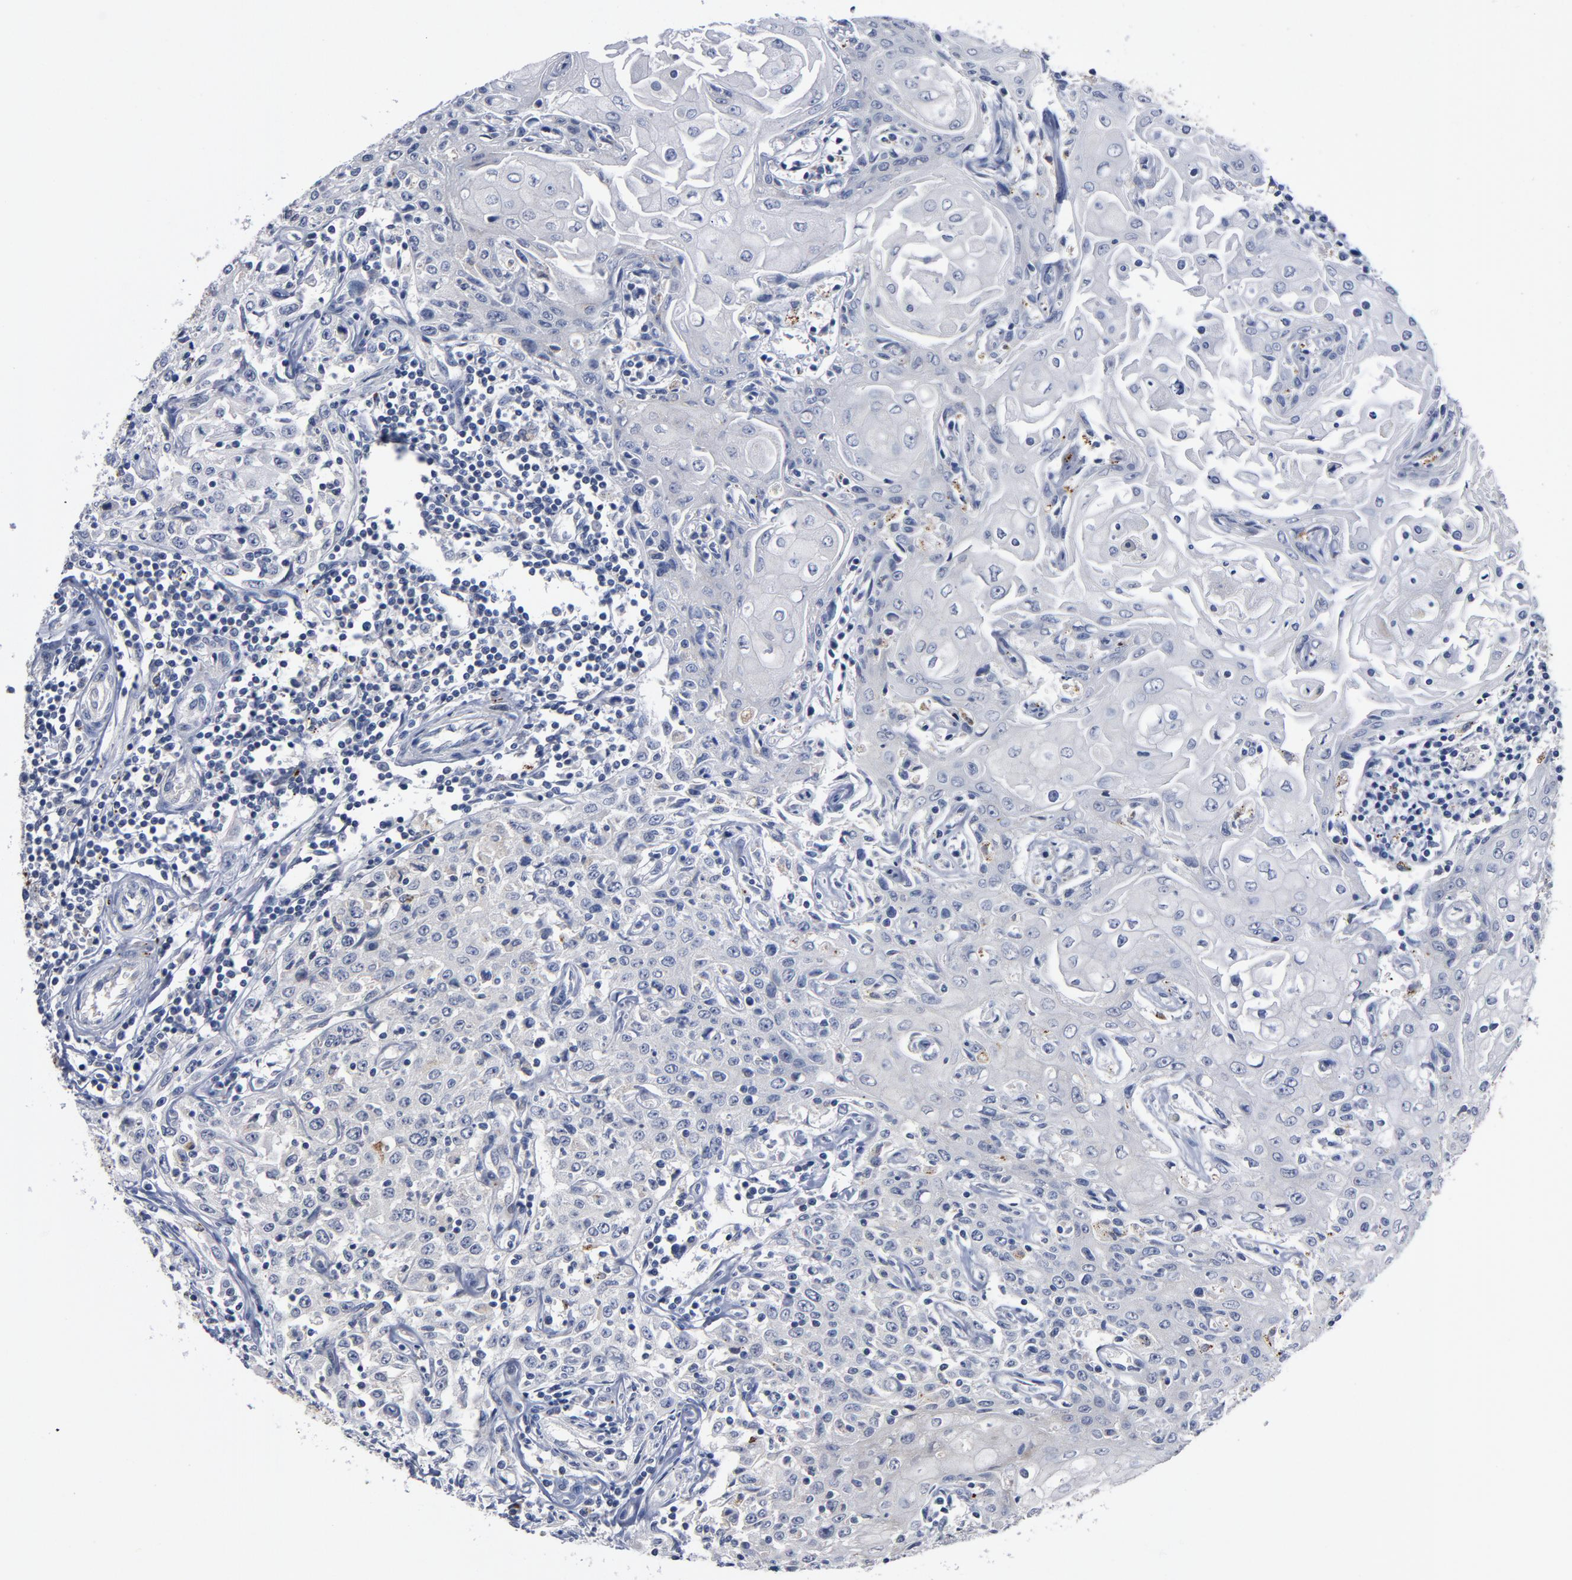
{"staining": {"intensity": "negative", "quantity": "none", "location": "none"}, "tissue": "head and neck cancer", "cell_type": "Tumor cells", "image_type": "cancer", "snomed": [{"axis": "morphology", "description": "Squamous cell carcinoma, NOS"}, {"axis": "topography", "description": "Oral tissue"}, {"axis": "topography", "description": "Head-Neck"}], "caption": "A histopathology image of human head and neck squamous cell carcinoma is negative for staining in tumor cells.", "gene": "AKT2", "patient": {"sex": "female", "age": 76}}